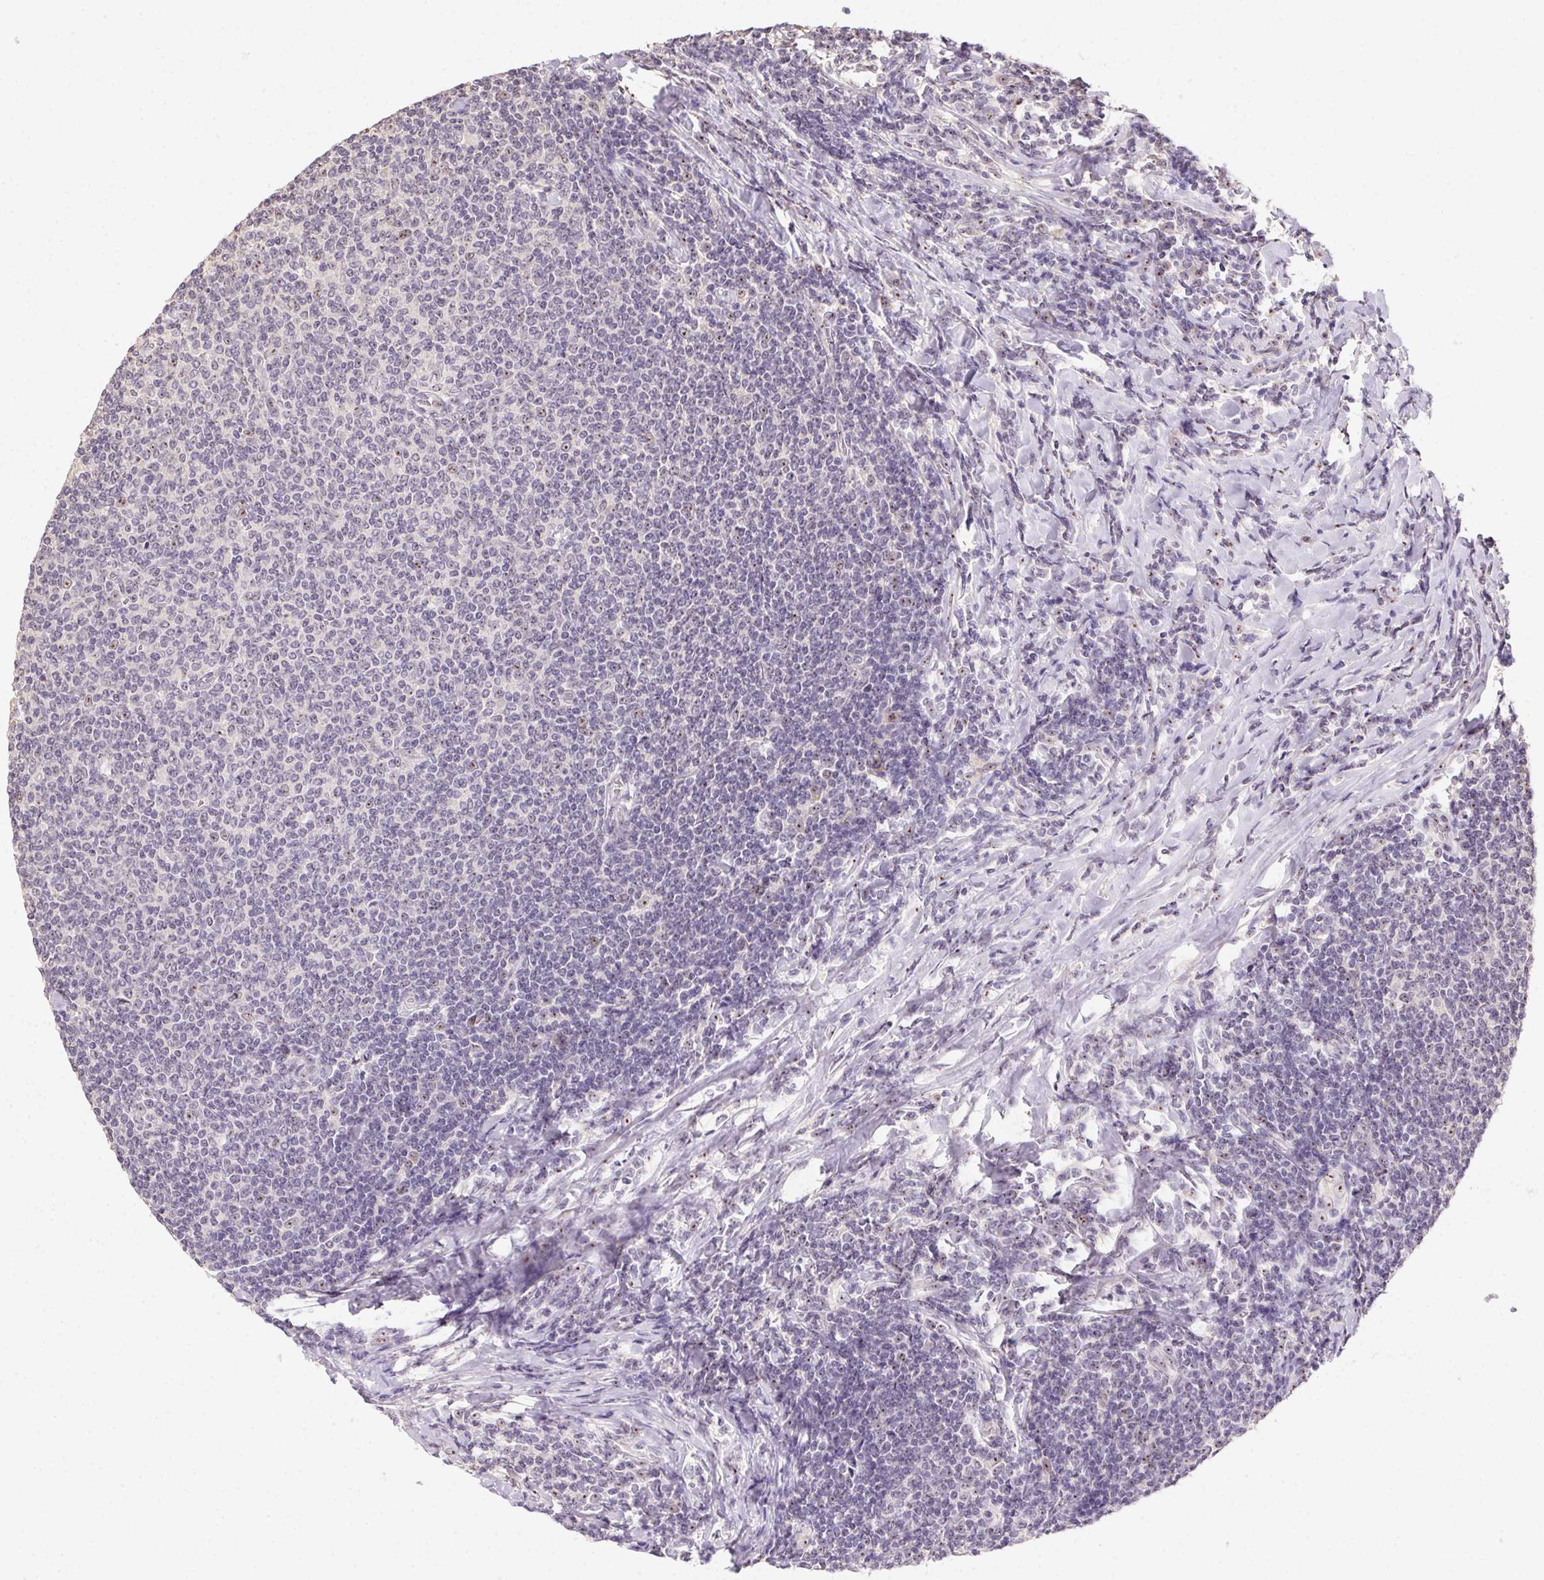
{"staining": {"intensity": "weak", "quantity": "<25%", "location": "nuclear"}, "tissue": "lymphoma", "cell_type": "Tumor cells", "image_type": "cancer", "snomed": [{"axis": "morphology", "description": "Malignant lymphoma, non-Hodgkin's type, Low grade"}, {"axis": "topography", "description": "Lymph node"}], "caption": "Immunohistochemical staining of human lymphoma demonstrates no significant positivity in tumor cells.", "gene": "BATF2", "patient": {"sex": "male", "age": 52}}